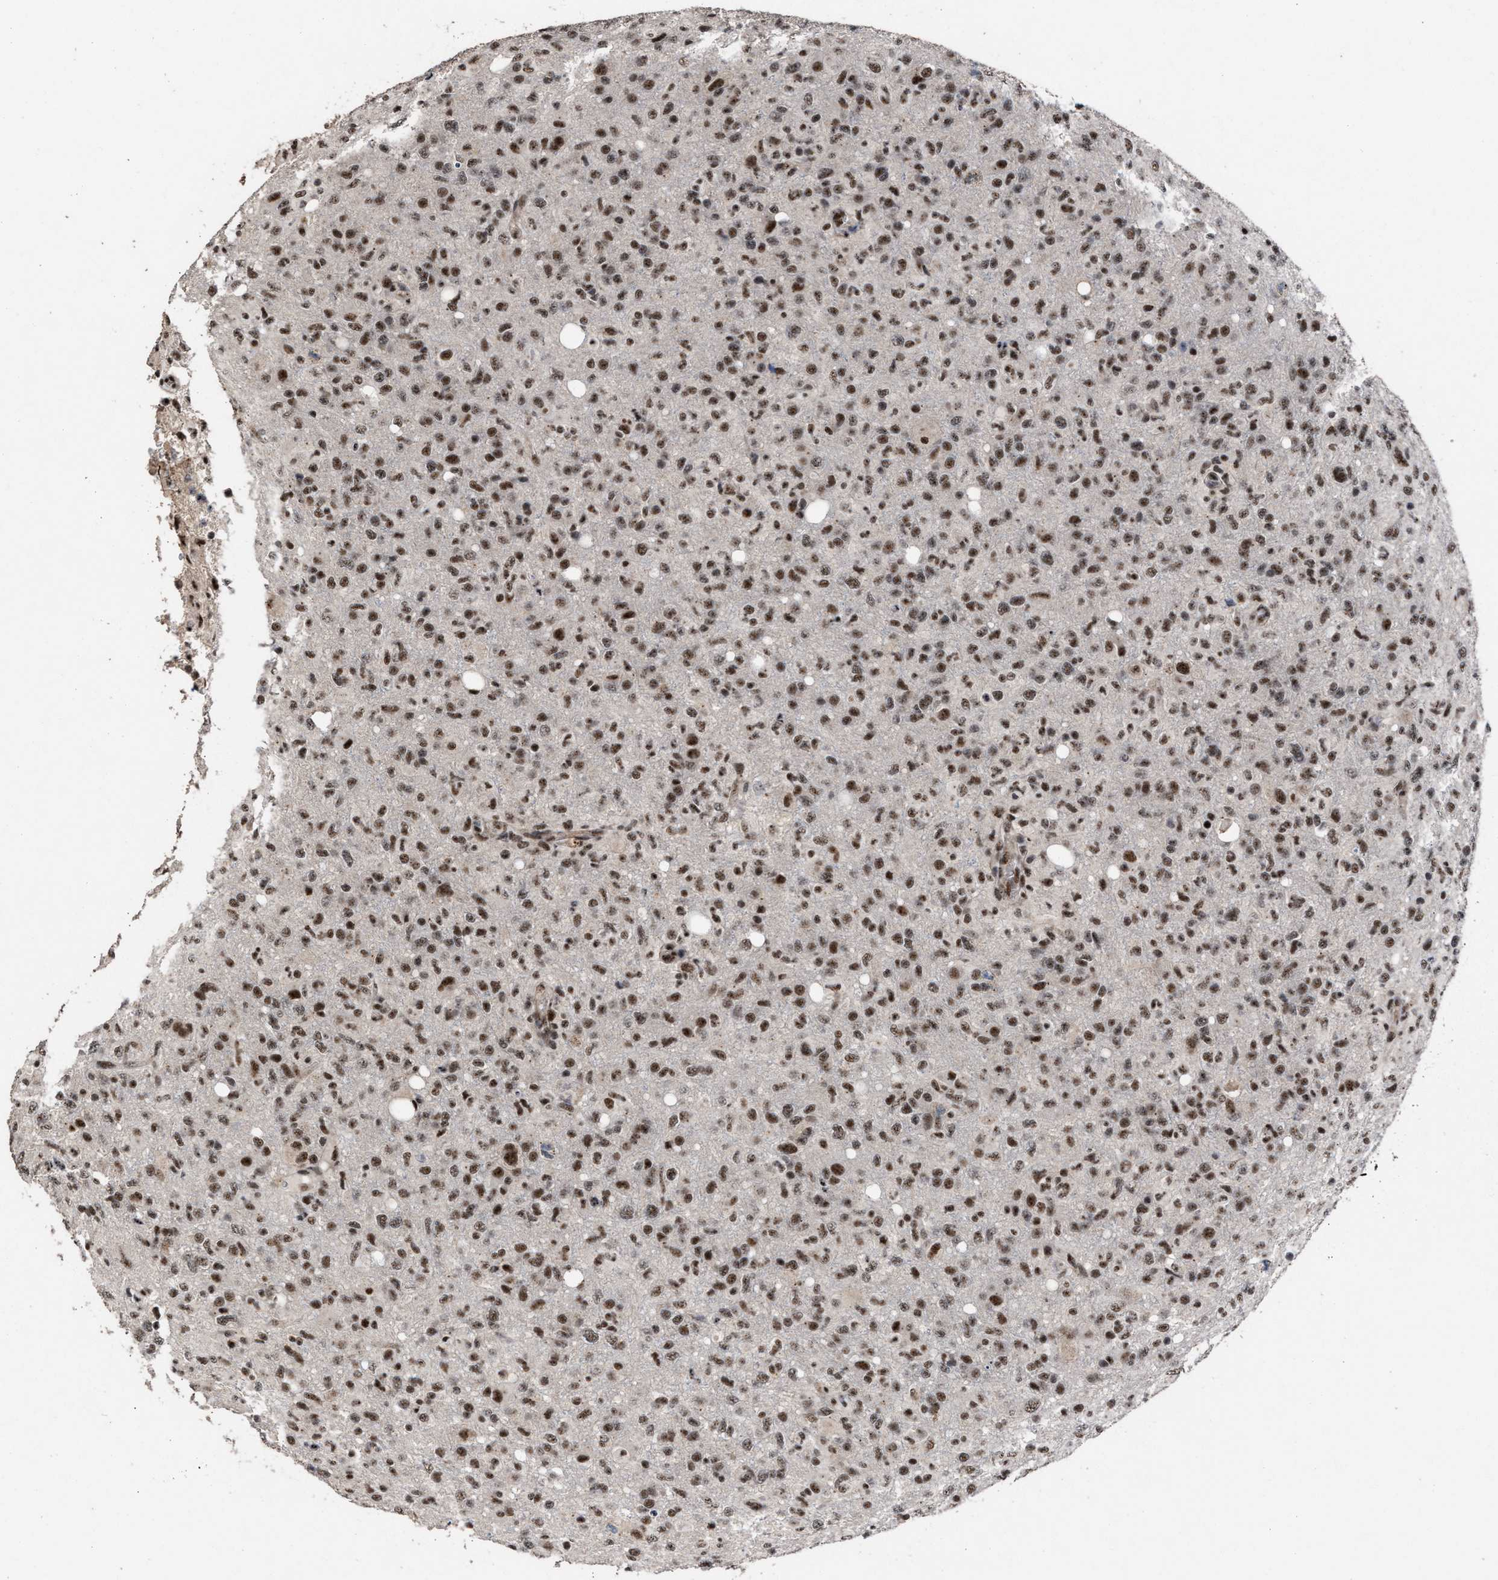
{"staining": {"intensity": "strong", "quantity": ">75%", "location": "nuclear"}, "tissue": "glioma", "cell_type": "Tumor cells", "image_type": "cancer", "snomed": [{"axis": "morphology", "description": "Glioma, malignant, High grade"}, {"axis": "topography", "description": "Brain"}], "caption": "A histopathology image of glioma stained for a protein reveals strong nuclear brown staining in tumor cells.", "gene": "EIF4A3", "patient": {"sex": "female", "age": 57}}